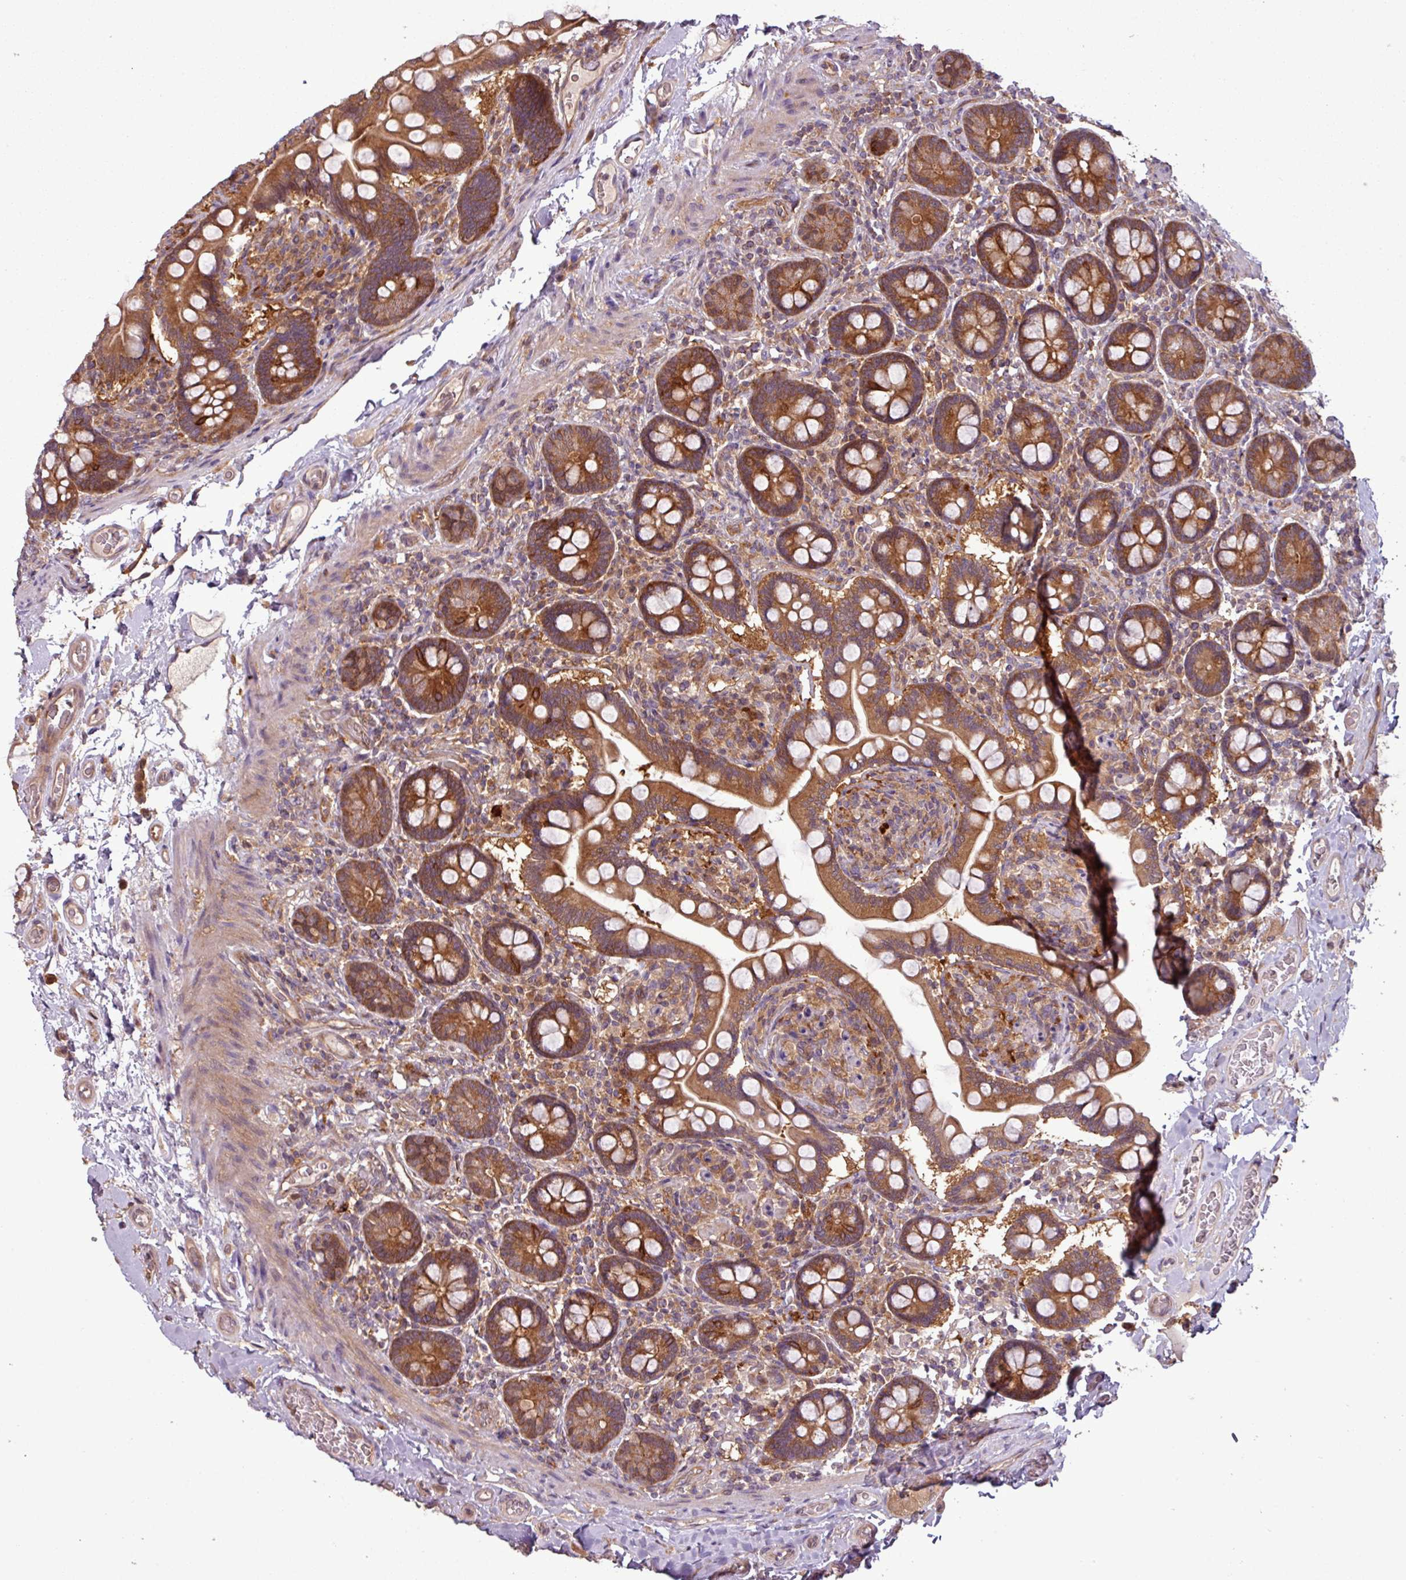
{"staining": {"intensity": "strong", "quantity": ">75%", "location": "cytoplasmic/membranous"}, "tissue": "small intestine", "cell_type": "Glandular cells", "image_type": "normal", "snomed": [{"axis": "morphology", "description": "Normal tissue, NOS"}, {"axis": "topography", "description": "Small intestine"}], "caption": "Small intestine was stained to show a protein in brown. There is high levels of strong cytoplasmic/membranous expression in approximately >75% of glandular cells. The staining was performed using DAB to visualize the protein expression in brown, while the nuclei were stained in blue with hematoxylin (Magnification: 20x).", "gene": "SIRPB2", "patient": {"sex": "female", "age": 64}}